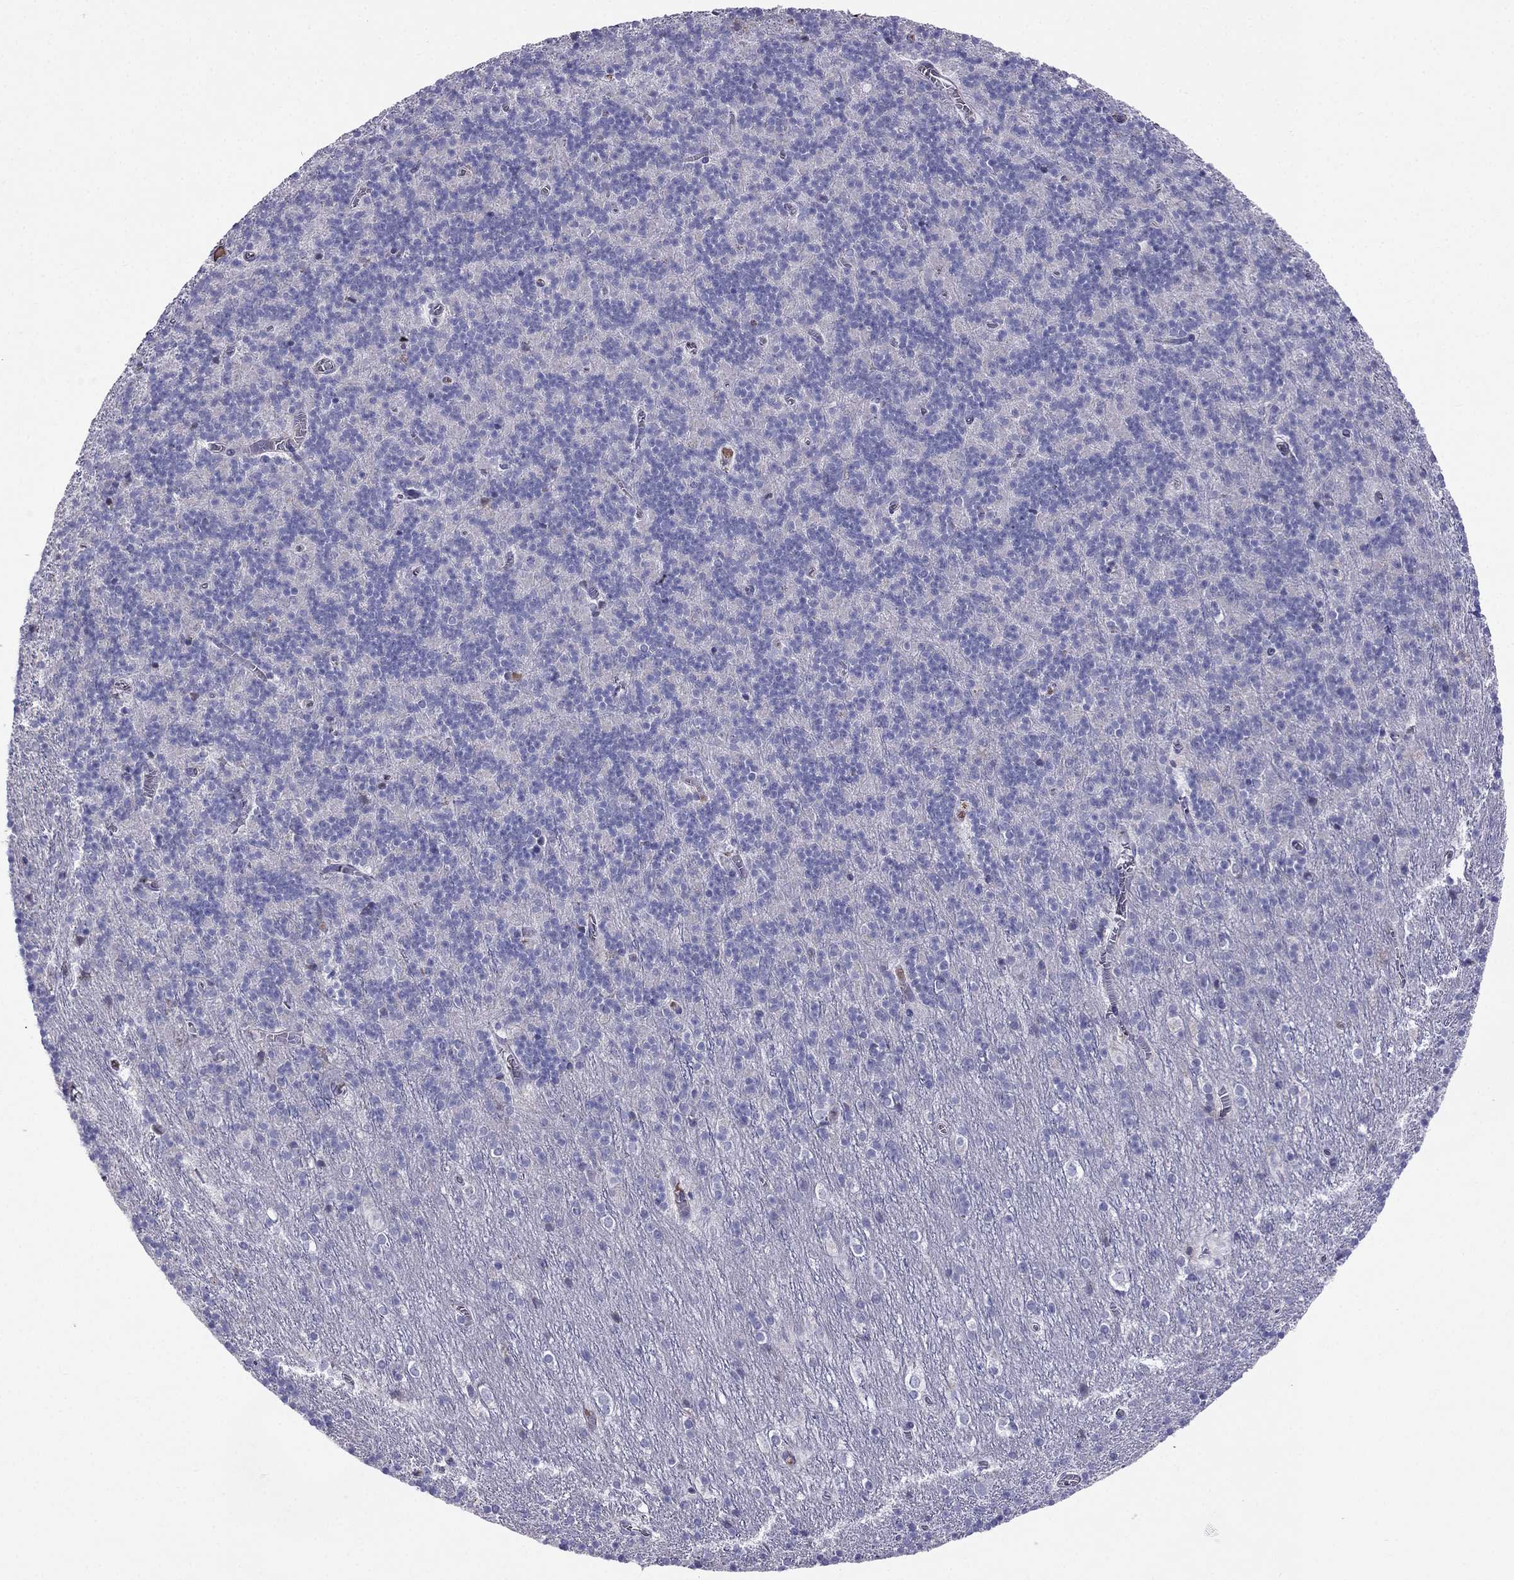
{"staining": {"intensity": "negative", "quantity": "none", "location": "none"}, "tissue": "cerebellum", "cell_type": "Cells in granular layer", "image_type": "normal", "snomed": [{"axis": "morphology", "description": "Normal tissue, NOS"}, {"axis": "topography", "description": "Cerebellum"}], "caption": "Immunohistochemical staining of normal cerebellum reveals no significant staining in cells in granular layer. (DAB immunohistochemistry (IHC), high magnification).", "gene": "TBC1D21", "patient": {"sex": "male", "age": 70}}